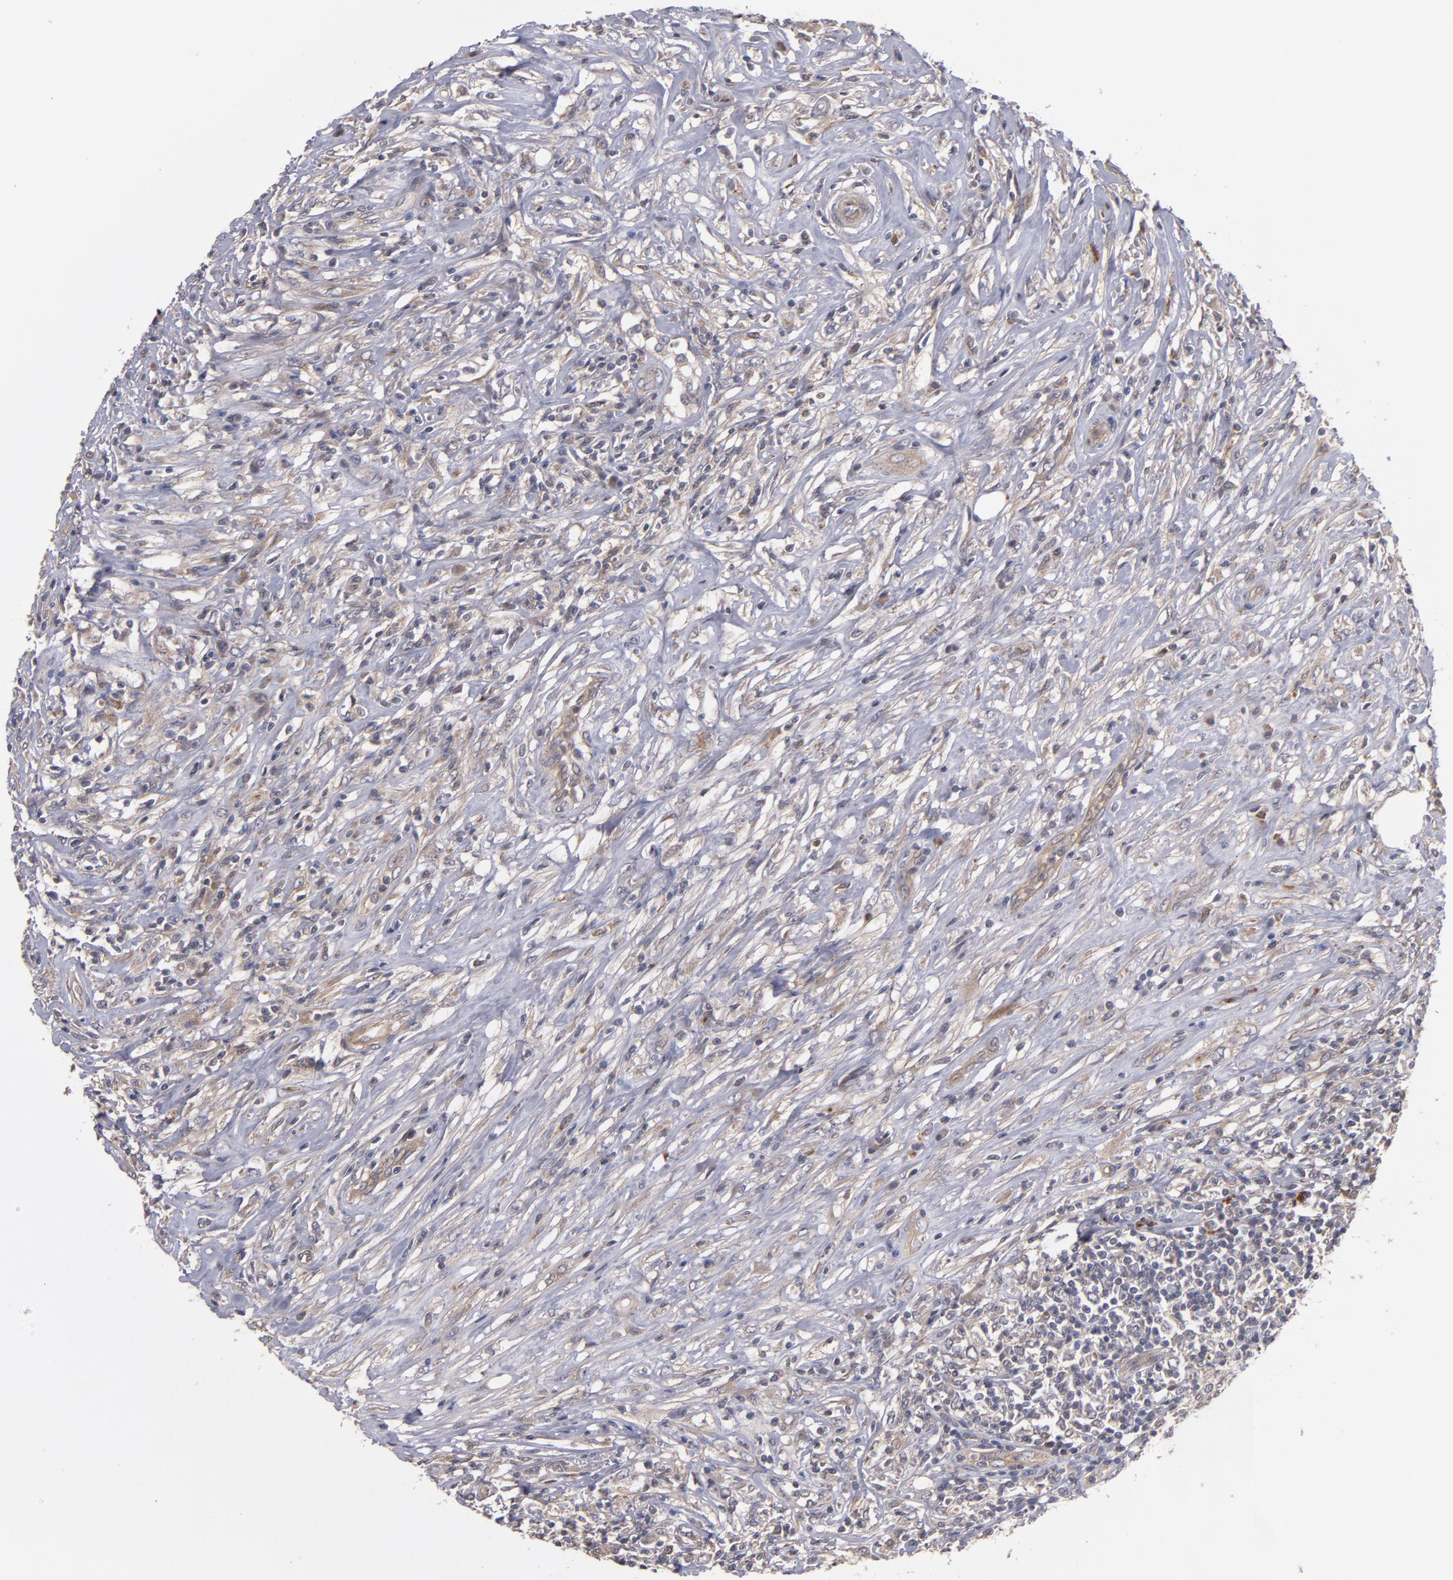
{"staining": {"intensity": "moderate", "quantity": "<25%", "location": "cytoplasmic/membranous"}, "tissue": "lymphoma", "cell_type": "Tumor cells", "image_type": "cancer", "snomed": [{"axis": "morphology", "description": "Malignant lymphoma, non-Hodgkin's type, High grade"}, {"axis": "topography", "description": "Lymph node"}], "caption": "Protein expression analysis of human lymphoma reveals moderate cytoplasmic/membranous expression in about <25% of tumor cells. (brown staining indicates protein expression, while blue staining denotes nuclei).", "gene": "CTSO", "patient": {"sex": "female", "age": 84}}